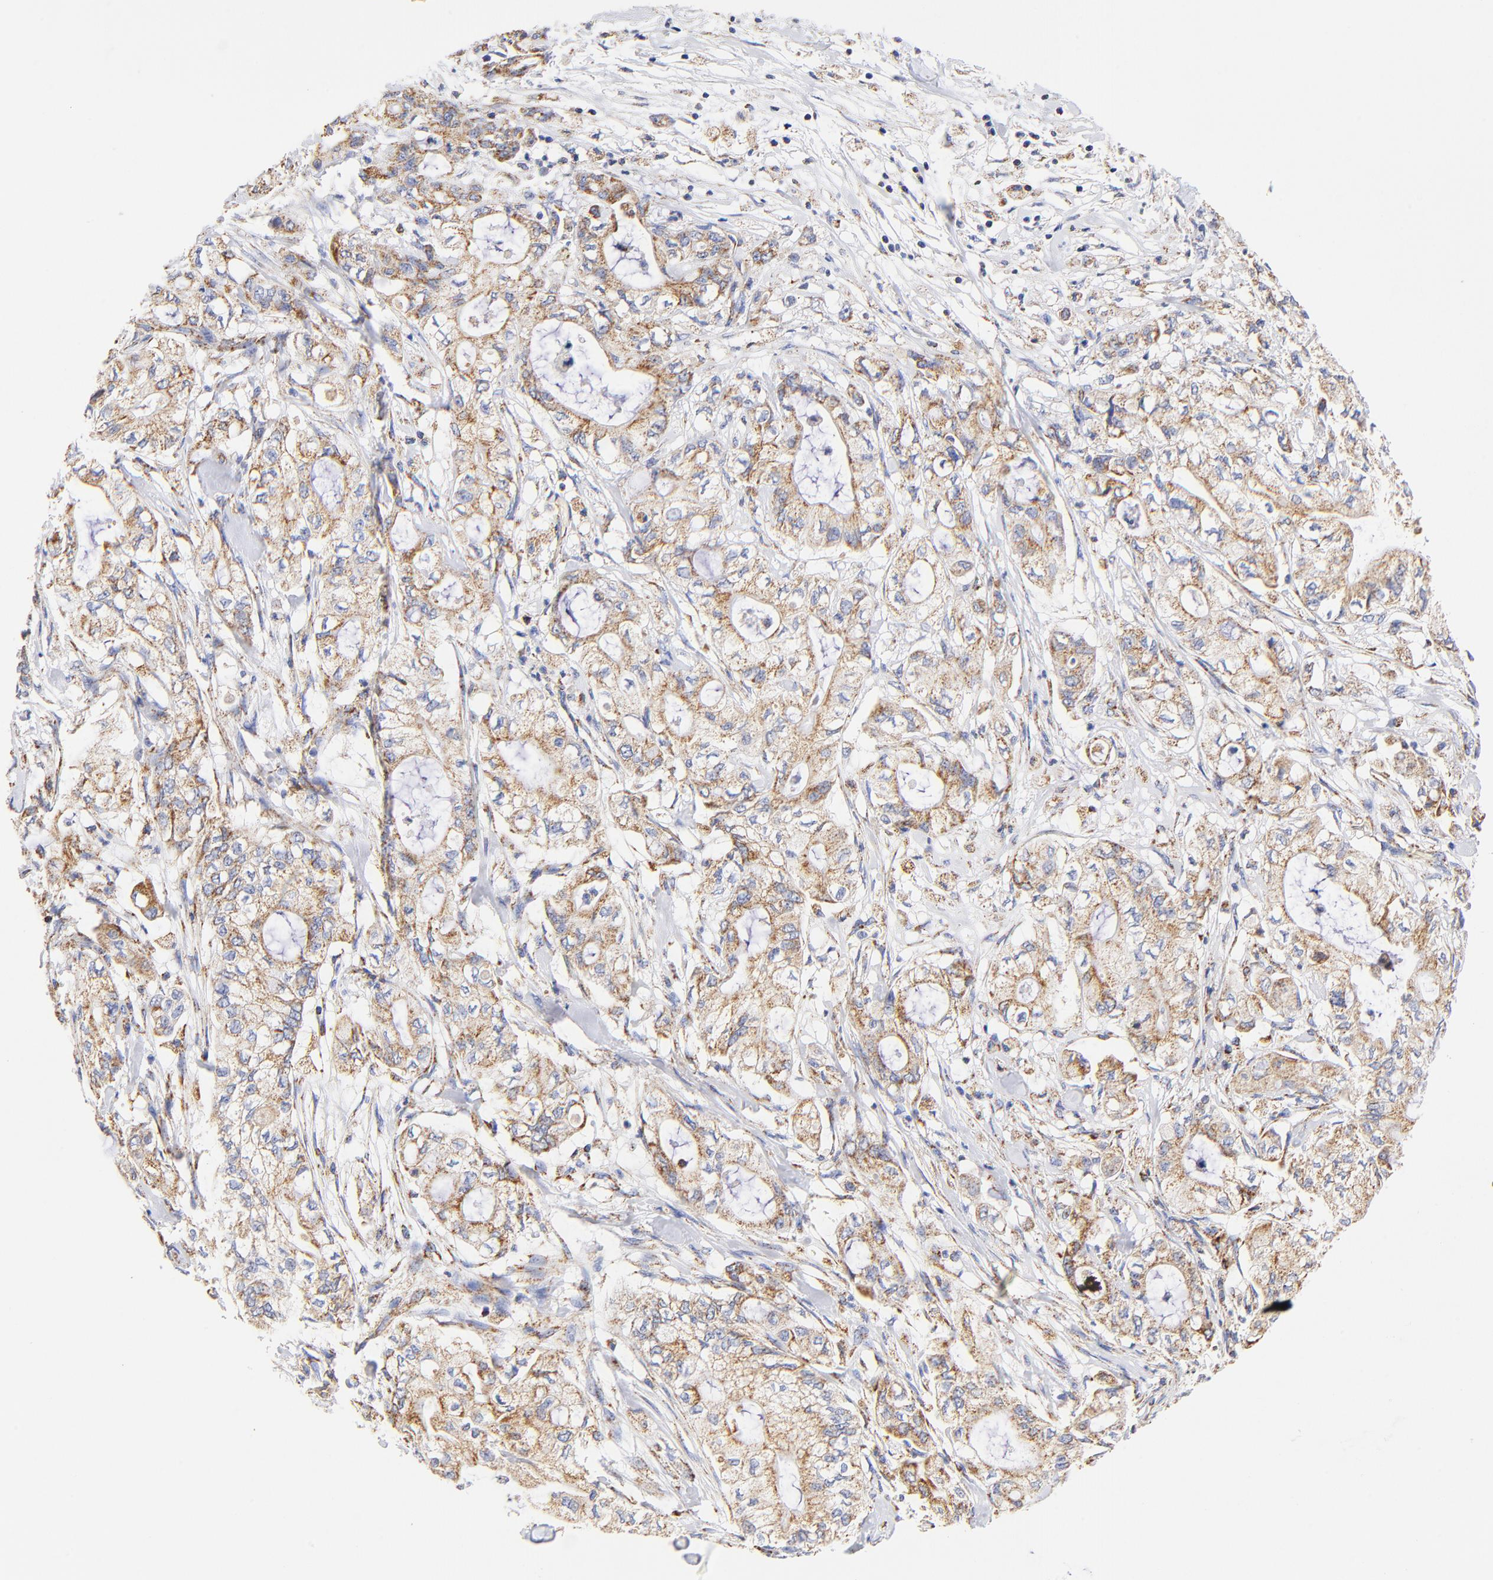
{"staining": {"intensity": "moderate", "quantity": ">75%", "location": "cytoplasmic/membranous"}, "tissue": "pancreatic cancer", "cell_type": "Tumor cells", "image_type": "cancer", "snomed": [{"axis": "morphology", "description": "Adenocarcinoma, NOS"}, {"axis": "topography", "description": "Pancreas"}], "caption": "This is an image of immunohistochemistry staining of pancreatic cancer, which shows moderate positivity in the cytoplasmic/membranous of tumor cells.", "gene": "ATP5F1D", "patient": {"sex": "male", "age": 79}}